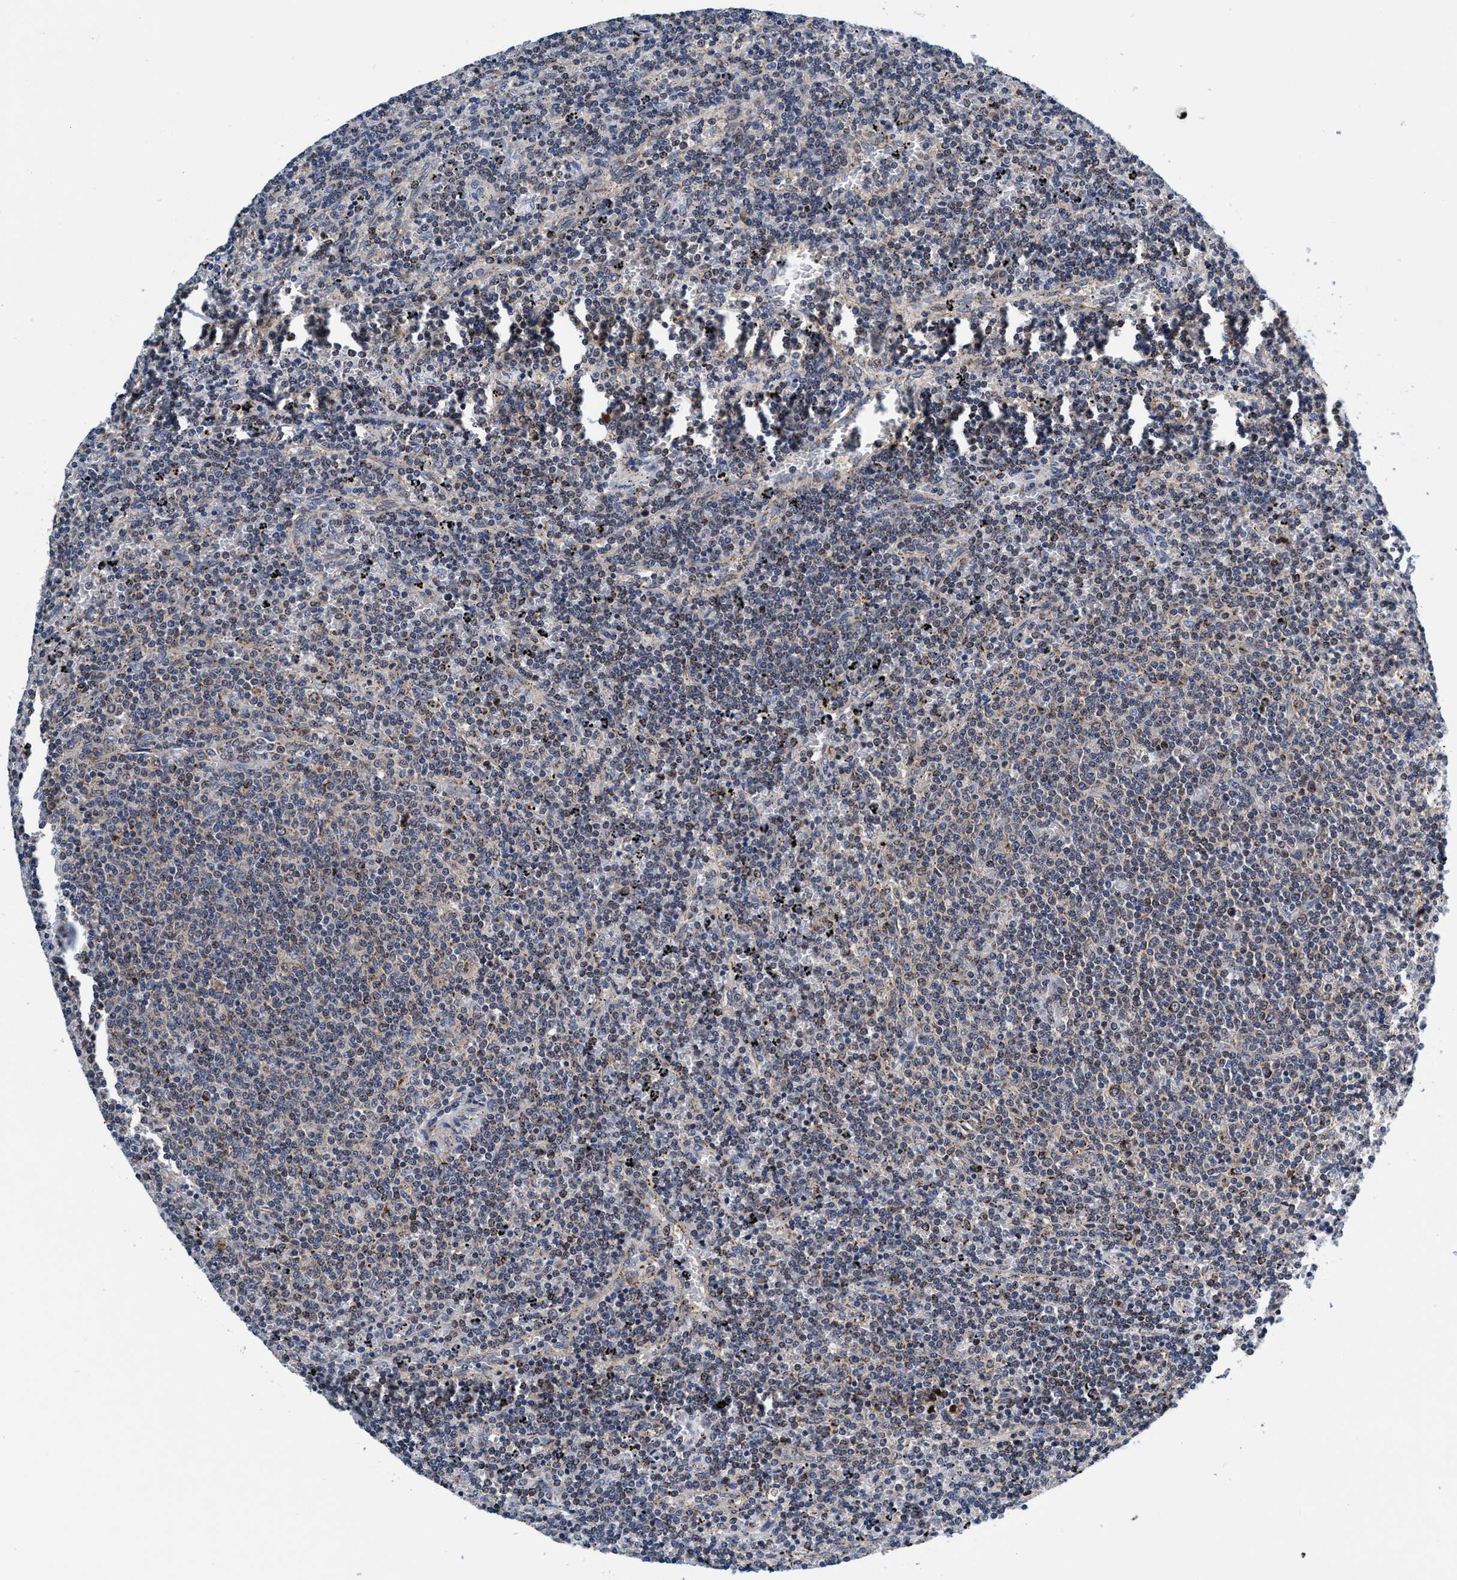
{"staining": {"intensity": "negative", "quantity": "none", "location": "none"}, "tissue": "lymphoma", "cell_type": "Tumor cells", "image_type": "cancer", "snomed": [{"axis": "morphology", "description": "Malignant lymphoma, non-Hodgkin's type, Low grade"}, {"axis": "topography", "description": "Spleen"}], "caption": "A micrograph of low-grade malignant lymphoma, non-Hodgkin's type stained for a protein demonstrates no brown staining in tumor cells.", "gene": "AGAP2", "patient": {"sex": "female", "age": 50}}